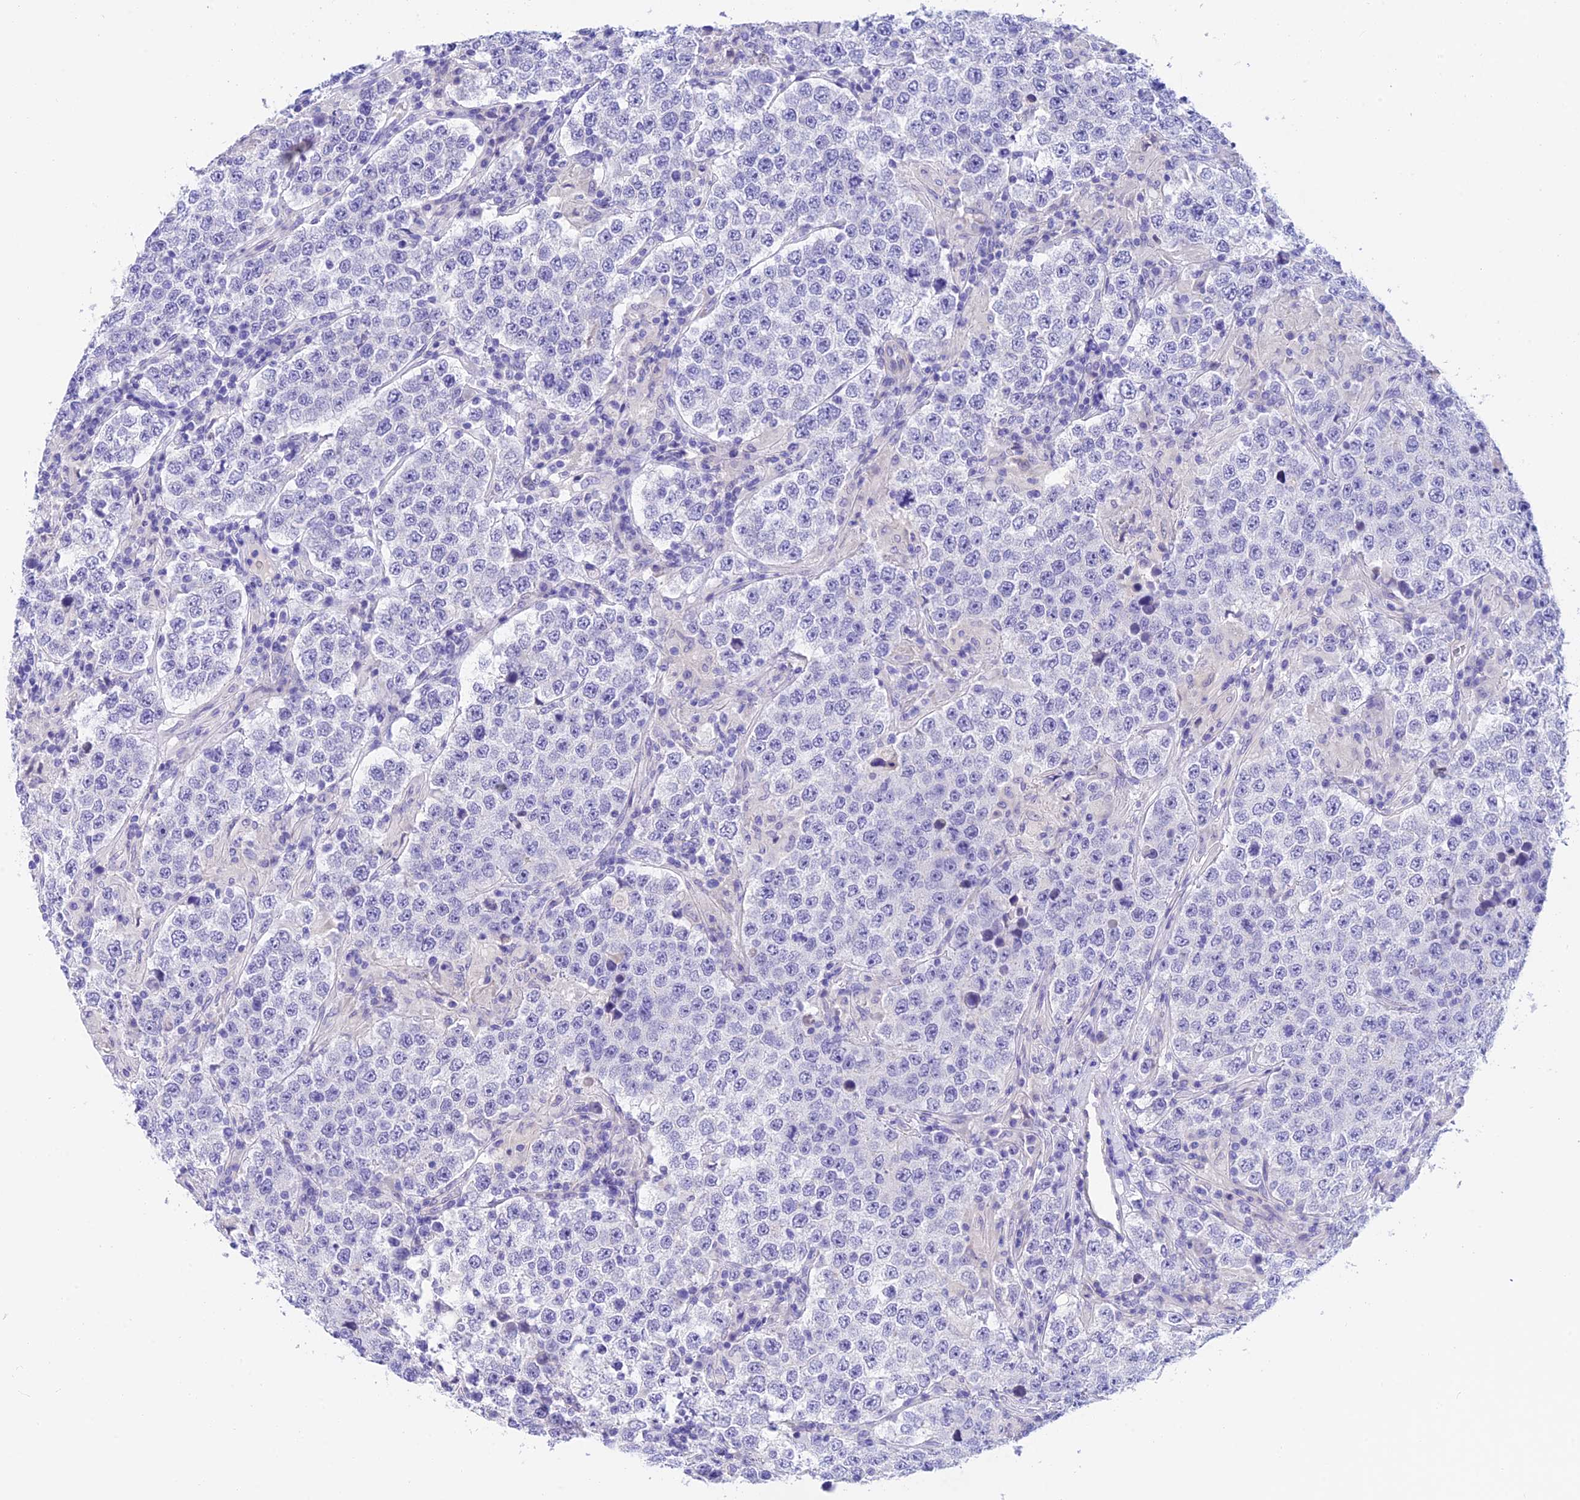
{"staining": {"intensity": "negative", "quantity": "none", "location": "none"}, "tissue": "testis cancer", "cell_type": "Tumor cells", "image_type": "cancer", "snomed": [{"axis": "morphology", "description": "Normal tissue, NOS"}, {"axis": "morphology", "description": "Urothelial carcinoma, High grade"}, {"axis": "morphology", "description": "Seminoma, NOS"}, {"axis": "morphology", "description": "Carcinoma, Embryonal, NOS"}, {"axis": "topography", "description": "Urinary bladder"}, {"axis": "topography", "description": "Testis"}], "caption": "Tumor cells are negative for protein expression in human testis cancer (urothelial carcinoma (high-grade)).", "gene": "C17orf67", "patient": {"sex": "male", "age": 41}}